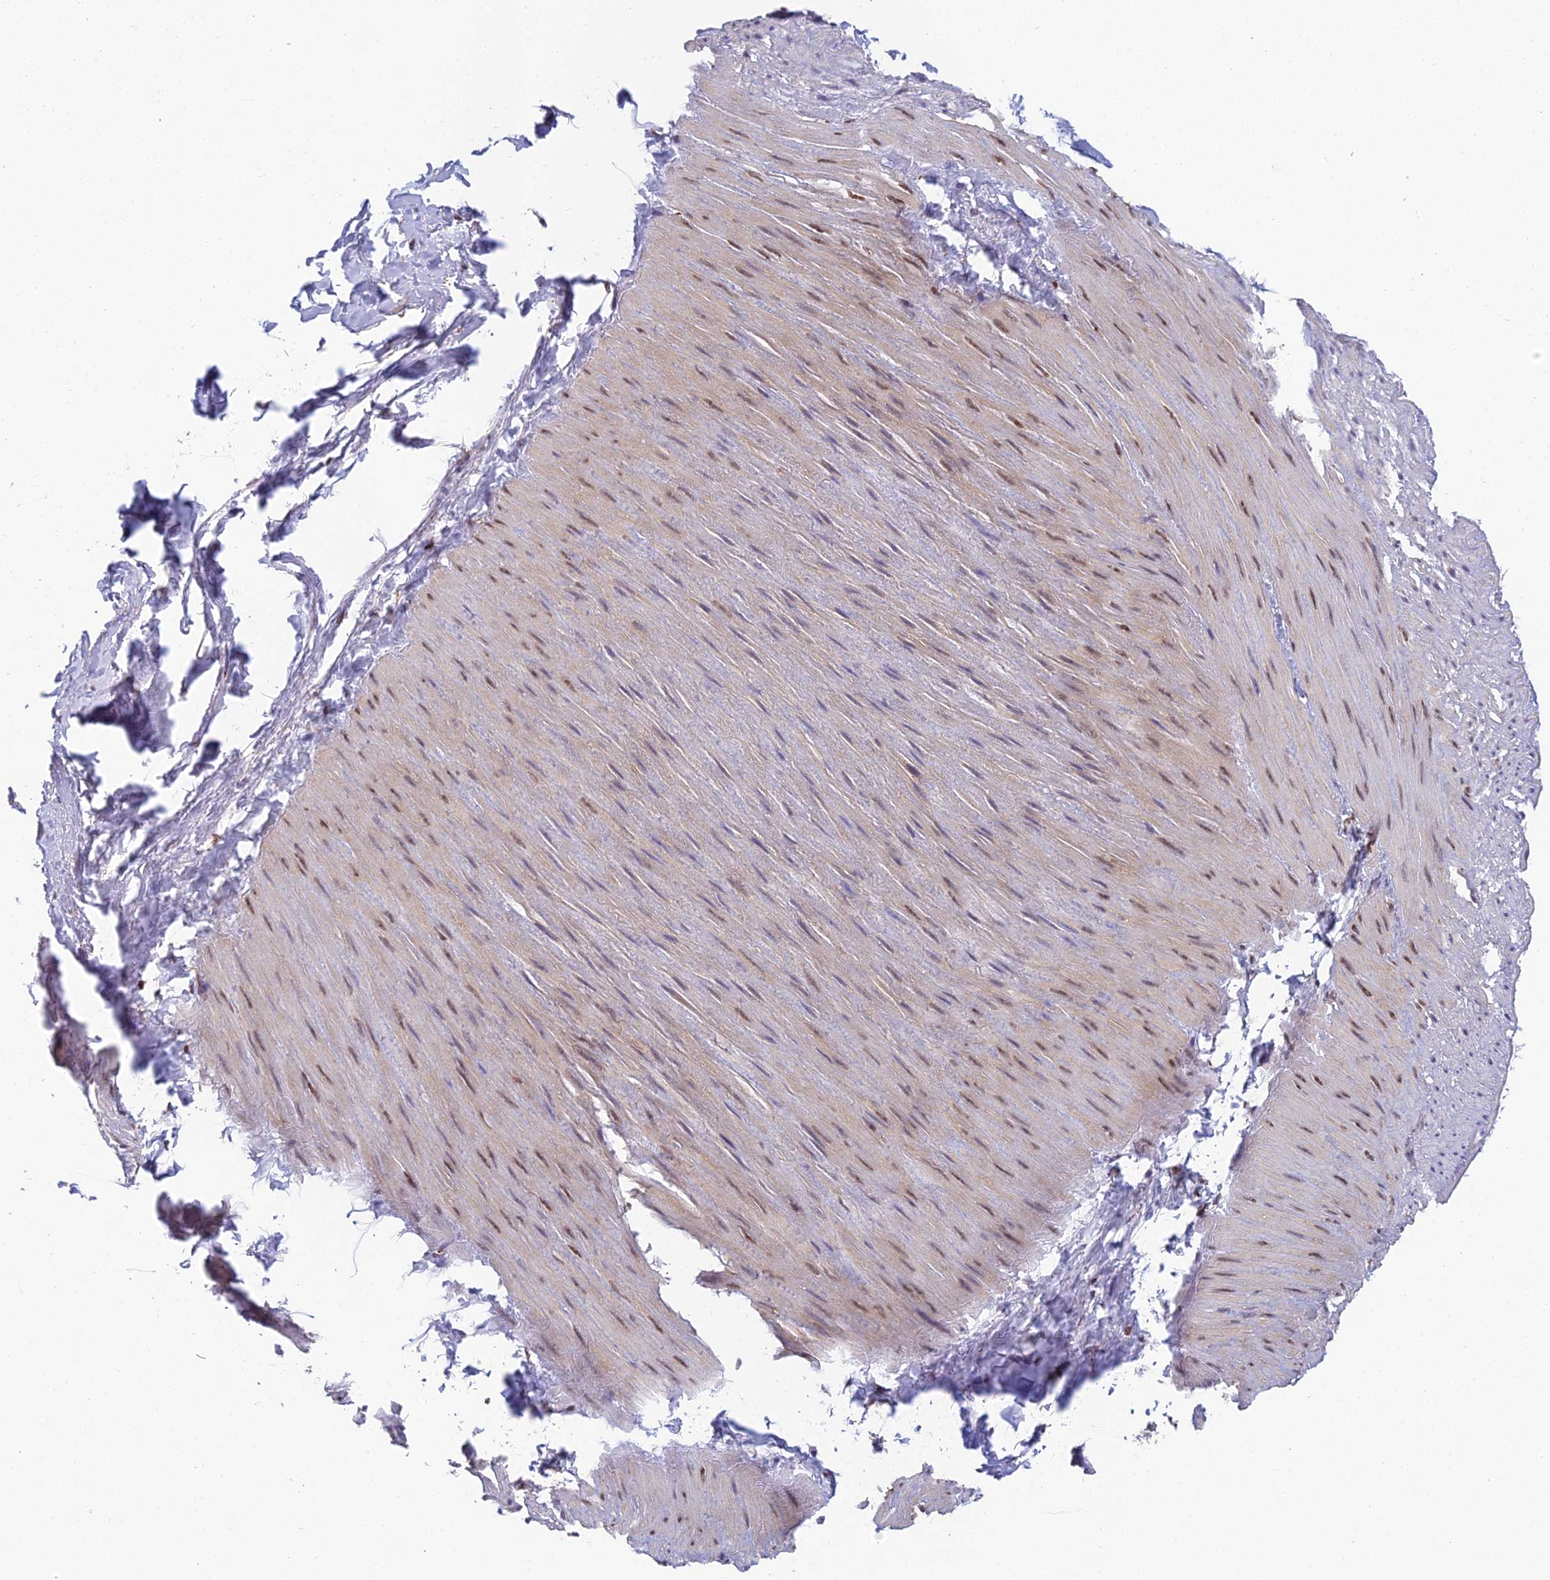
{"staining": {"intensity": "moderate", "quantity": "<25%", "location": "nuclear"}, "tissue": "adipose tissue", "cell_type": "Adipocytes", "image_type": "normal", "snomed": [{"axis": "morphology", "description": "Normal tissue, NOS"}, {"axis": "topography", "description": "Gallbladder"}, {"axis": "topography", "description": "Peripheral nerve tissue"}], "caption": "Immunohistochemistry (IHC) (DAB) staining of normal human adipose tissue demonstrates moderate nuclear protein positivity in approximately <25% of adipocytes.", "gene": "ABHD17A", "patient": {"sex": "male", "age": 38}}